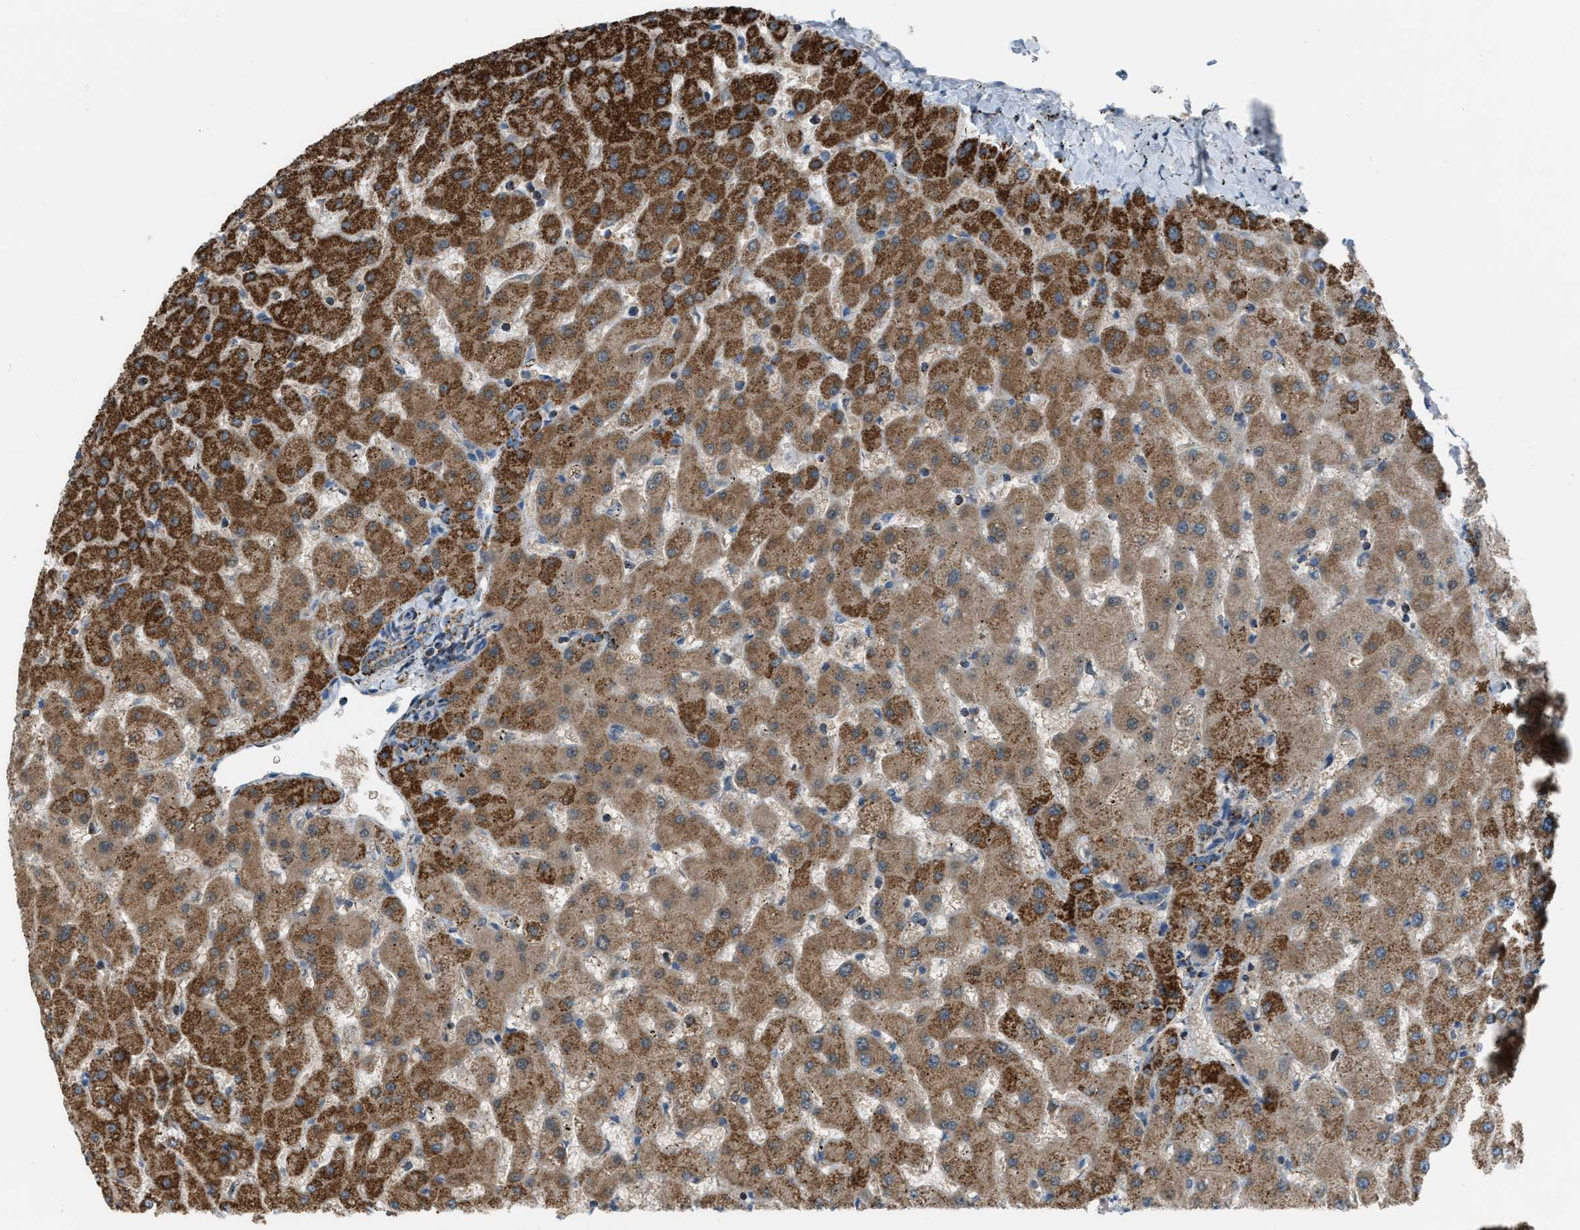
{"staining": {"intensity": "moderate", "quantity": ">75%", "location": "cytoplasmic/membranous"}, "tissue": "liver", "cell_type": "Cholangiocytes", "image_type": "normal", "snomed": [{"axis": "morphology", "description": "Normal tissue, NOS"}, {"axis": "topography", "description": "Liver"}], "caption": "High-power microscopy captured an immunohistochemistry (IHC) micrograph of normal liver, revealing moderate cytoplasmic/membranous staining in approximately >75% of cholangiocytes.", "gene": "MDH2", "patient": {"sex": "female", "age": 63}}